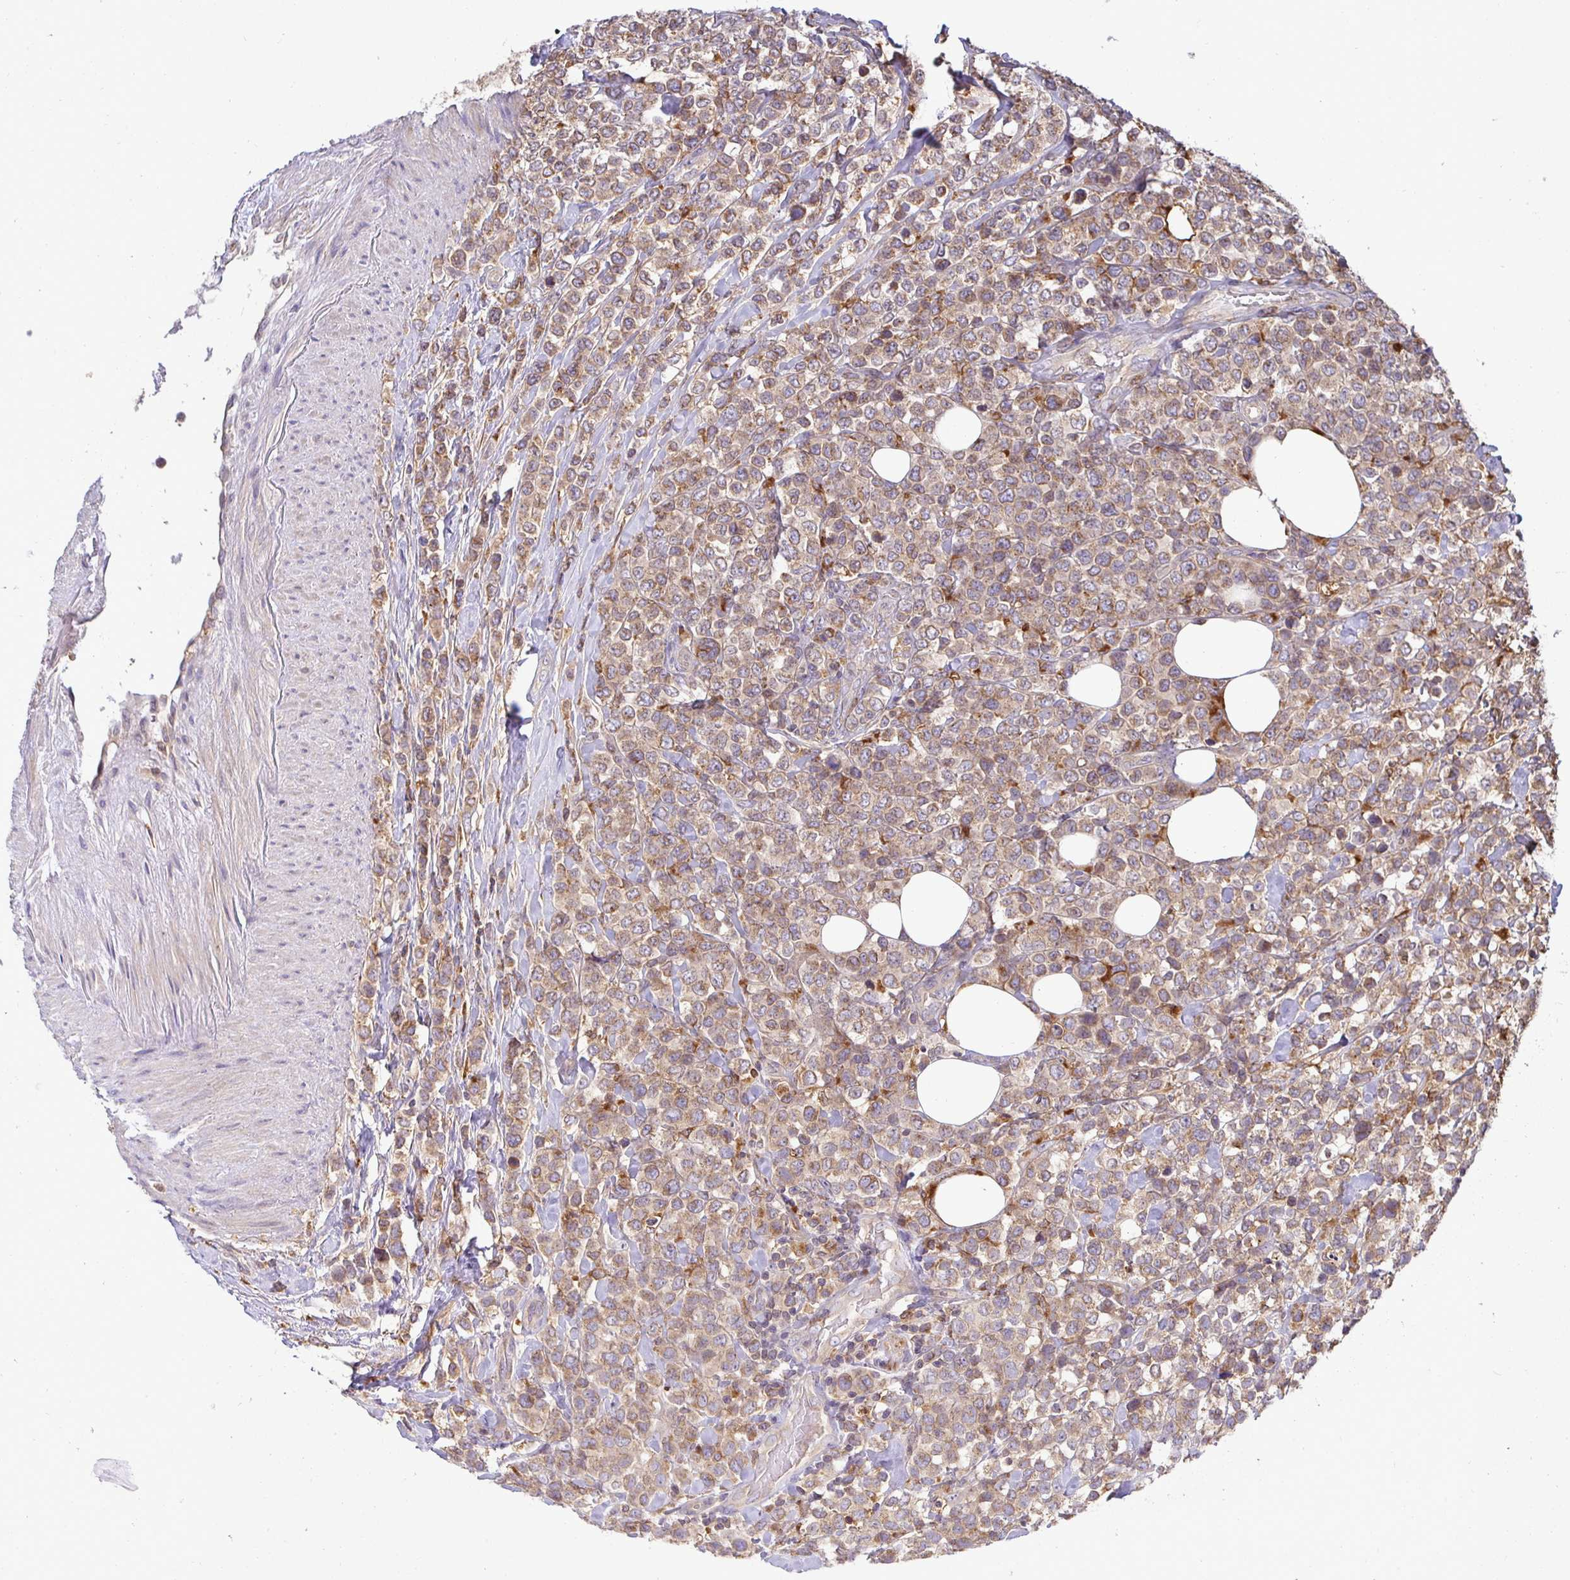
{"staining": {"intensity": "moderate", "quantity": "25%-75%", "location": "cytoplasmic/membranous"}, "tissue": "lymphoma", "cell_type": "Tumor cells", "image_type": "cancer", "snomed": [{"axis": "morphology", "description": "Malignant lymphoma, non-Hodgkin's type, High grade"}, {"axis": "topography", "description": "Soft tissue"}], "caption": "High-grade malignant lymphoma, non-Hodgkin's type was stained to show a protein in brown. There is medium levels of moderate cytoplasmic/membranous positivity in approximately 25%-75% of tumor cells.", "gene": "ATP6V1F", "patient": {"sex": "female", "age": 56}}